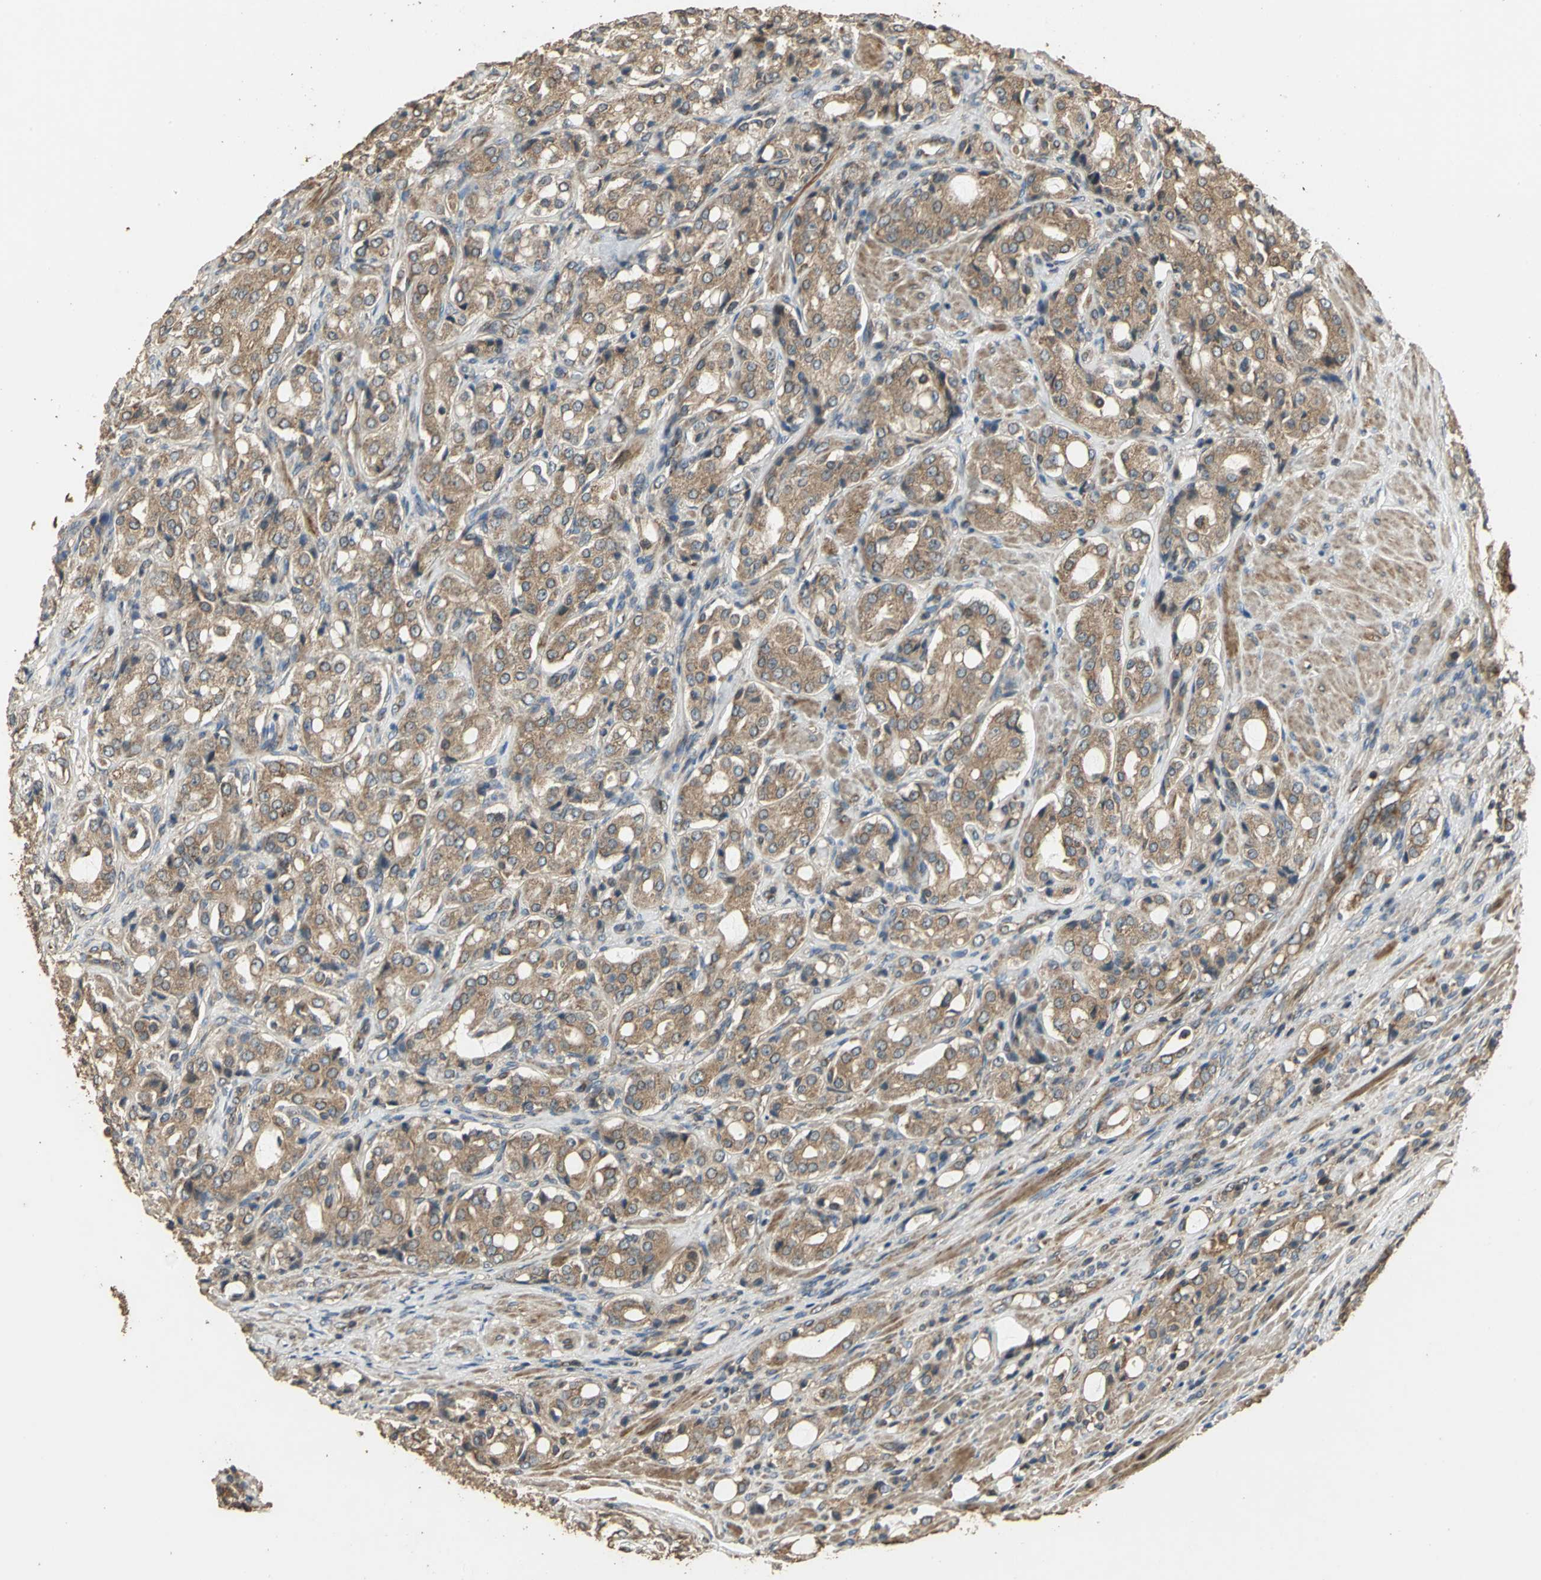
{"staining": {"intensity": "strong", "quantity": ">75%", "location": "cytoplasmic/membranous"}, "tissue": "prostate cancer", "cell_type": "Tumor cells", "image_type": "cancer", "snomed": [{"axis": "morphology", "description": "Adenocarcinoma, High grade"}, {"axis": "topography", "description": "Prostate"}], "caption": "DAB (3,3'-diaminobenzidine) immunohistochemical staining of prostate high-grade adenocarcinoma demonstrates strong cytoplasmic/membranous protein positivity in about >75% of tumor cells. (Brightfield microscopy of DAB IHC at high magnification).", "gene": "KANK1", "patient": {"sex": "male", "age": 72}}